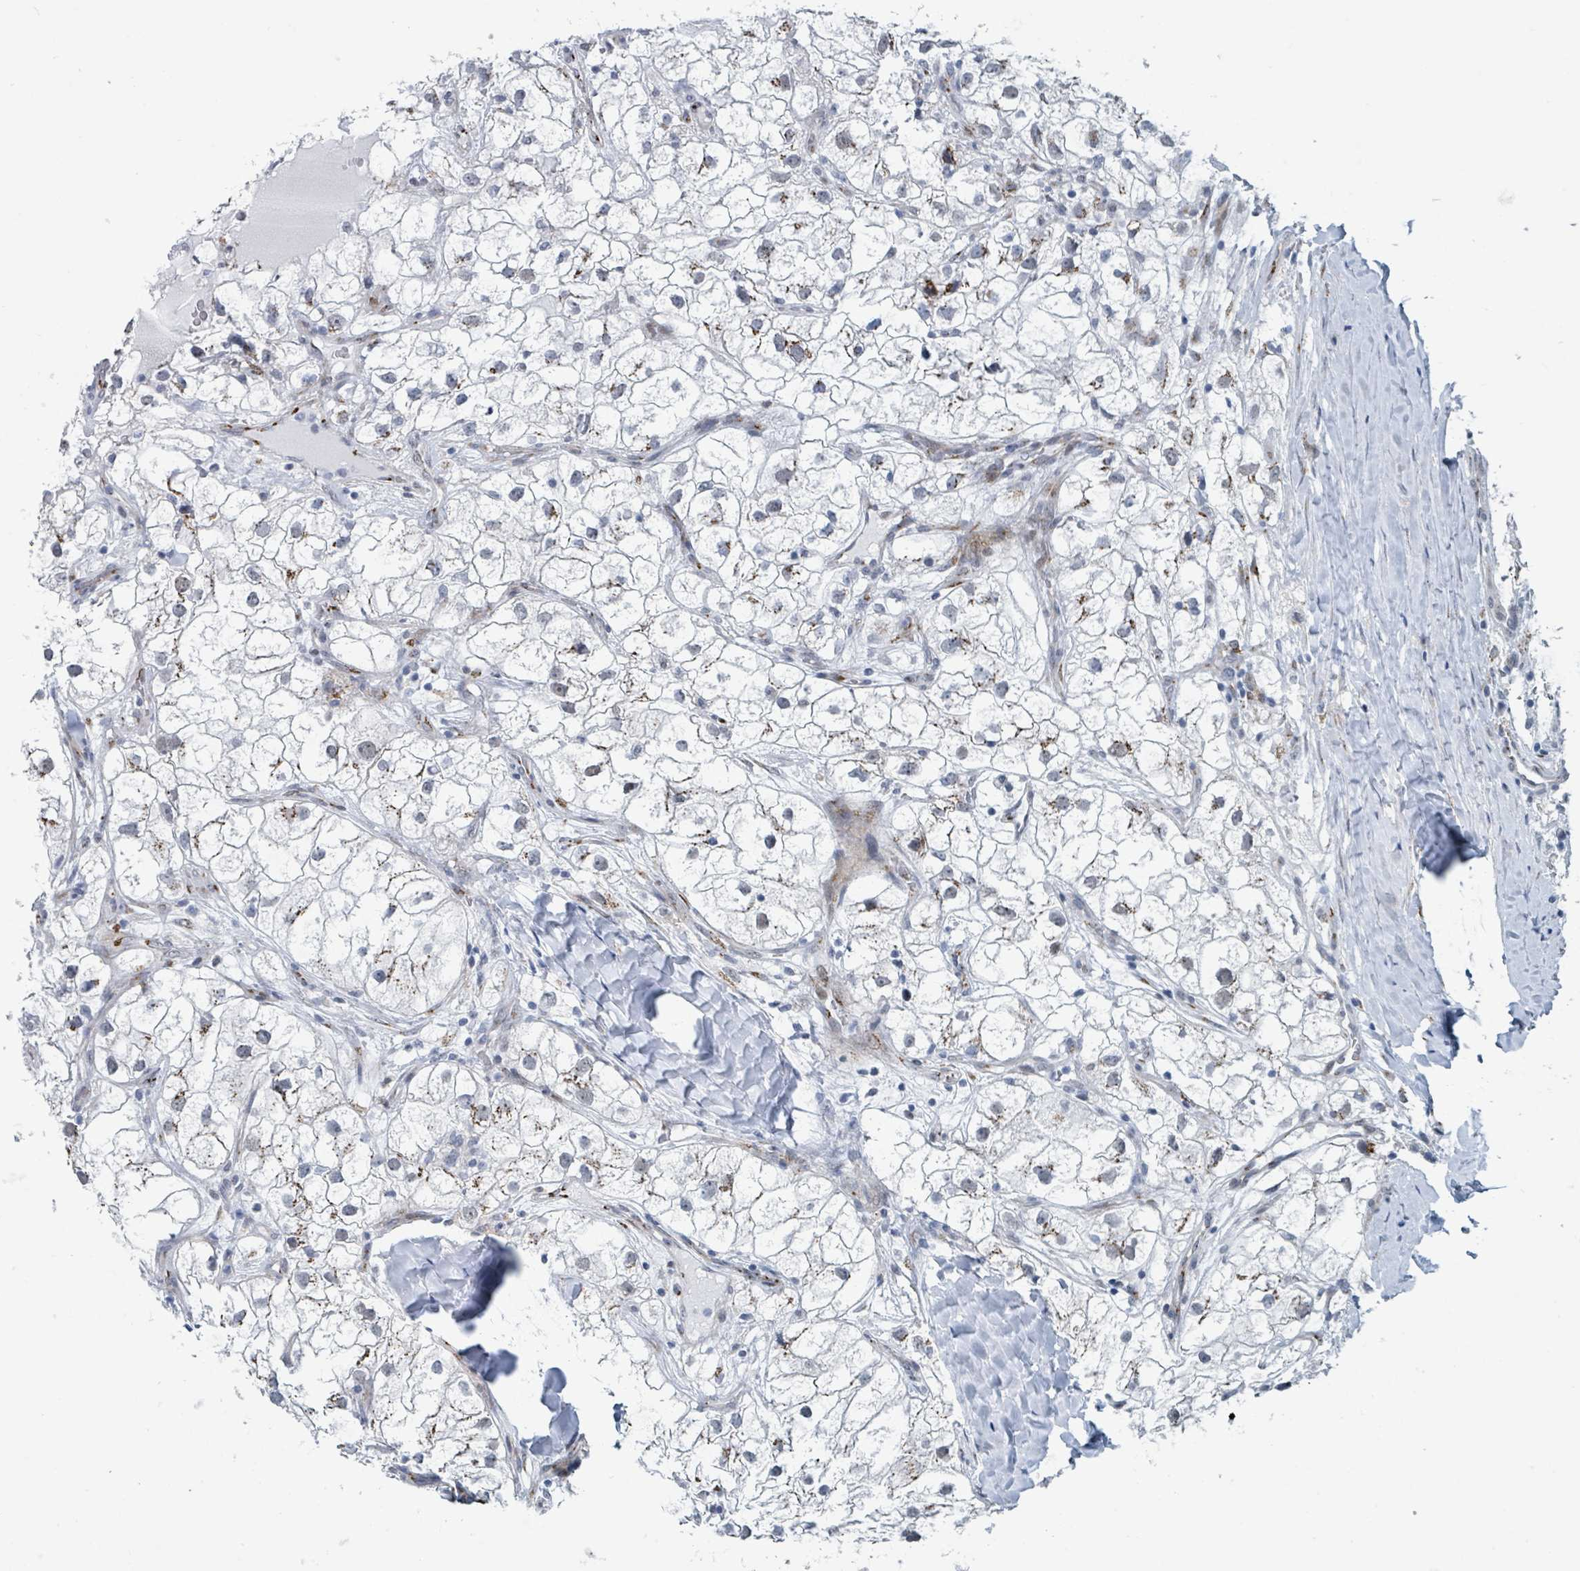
{"staining": {"intensity": "moderate", "quantity": "25%-75%", "location": "cytoplasmic/membranous"}, "tissue": "renal cancer", "cell_type": "Tumor cells", "image_type": "cancer", "snomed": [{"axis": "morphology", "description": "Adenocarcinoma, NOS"}, {"axis": "topography", "description": "Kidney"}], "caption": "Brown immunohistochemical staining in renal cancer (adenocarcinoma) displays moderate cytoplasmic/membranous expression in approximately 25%-75% of tumor cells. The staining was performed using DAB (3,3'-diaminobenzidine) to visualize the protein expression in brown, while the nuclei were stained in blue with hematoxylin (Magnification: 20x).", "gene": "DCAF5", "patient": {"sex": "male", "age": 59}}